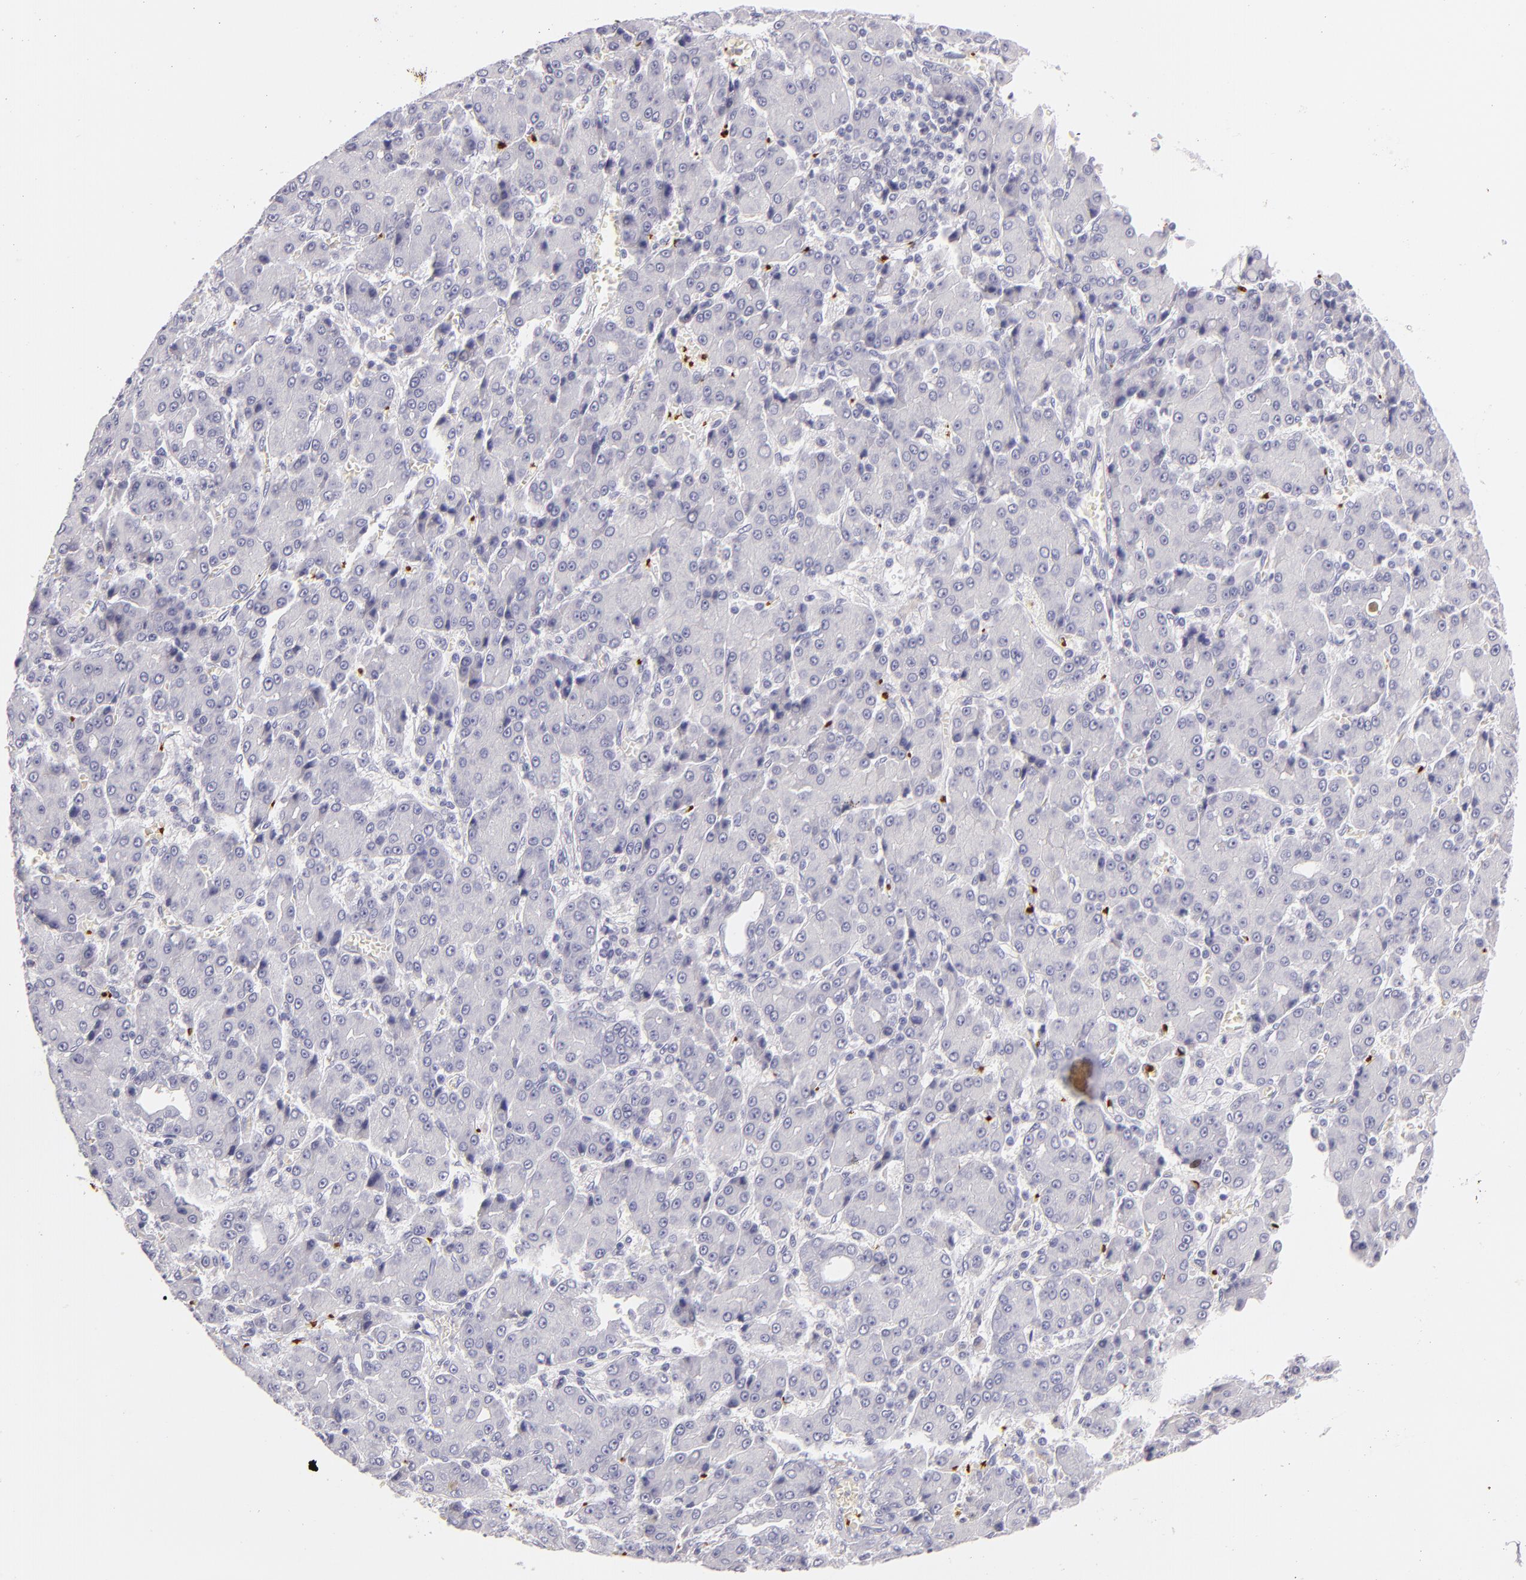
{"staining": {"intensity": "negative", "quantity": "none", "location": "none"}, "tissue": "liver cancer", "cell_type": "Tumor cells", "image_type": "cancer", "snomed": [{"axis": "morphology", "description": "Carcinoma, Hepatocellular, NOS"}, {"axis": "topography", "description": "Liver"}], "caption": "A high-resolution image shows immunohistochemistry staining of hepatocellular carcinoma (liver), which shows no significant positivity in tumor cells. (Immunohistochemistry (ihc), brightfield microscopy, high magnification).", "gene": "GP1BA", "patient": {"sex": "male", "age": 69}}